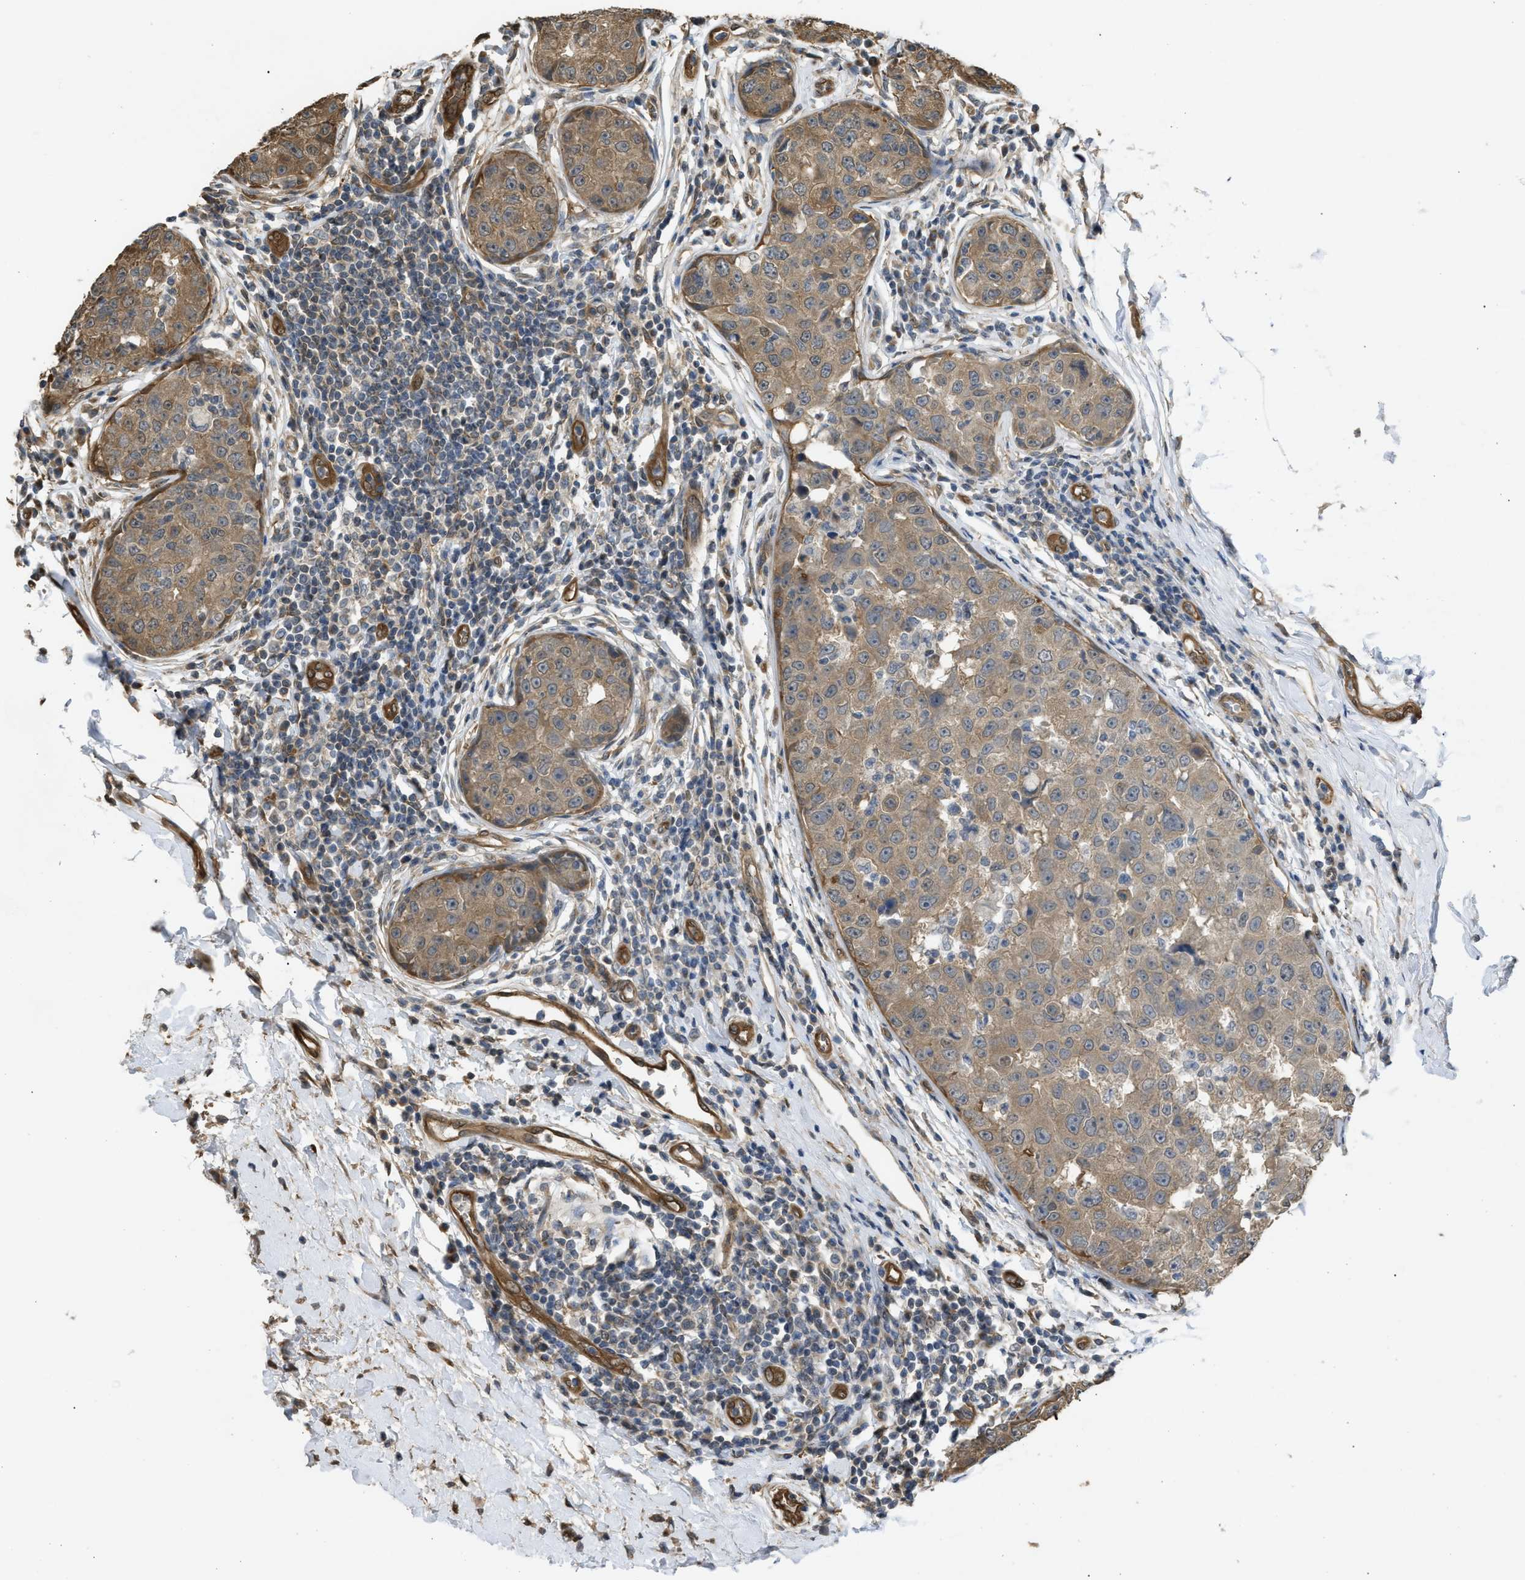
{"staining": {"intensity": "moderate", "quantity": ">75%", "location": "cytoplasmic/membranous"}, "tissue": "breast cancer", "cell_type": "Tumor cells", "image_type": "cancer", "snomed": [{"axis": "morphology", "description": "Duct carcinoma"}, {"axis": "topography", "description": "Breast"}], "caption": "High-power microscopy captured an IHC photomicrograph of breast infiltrating ductal carcinoma, revealing moderate cytoplasmic/membranous staining in approximately >75% of tumor cells.", "gene": "BAG3", "patient": {"sex": "female", "age": 27}}